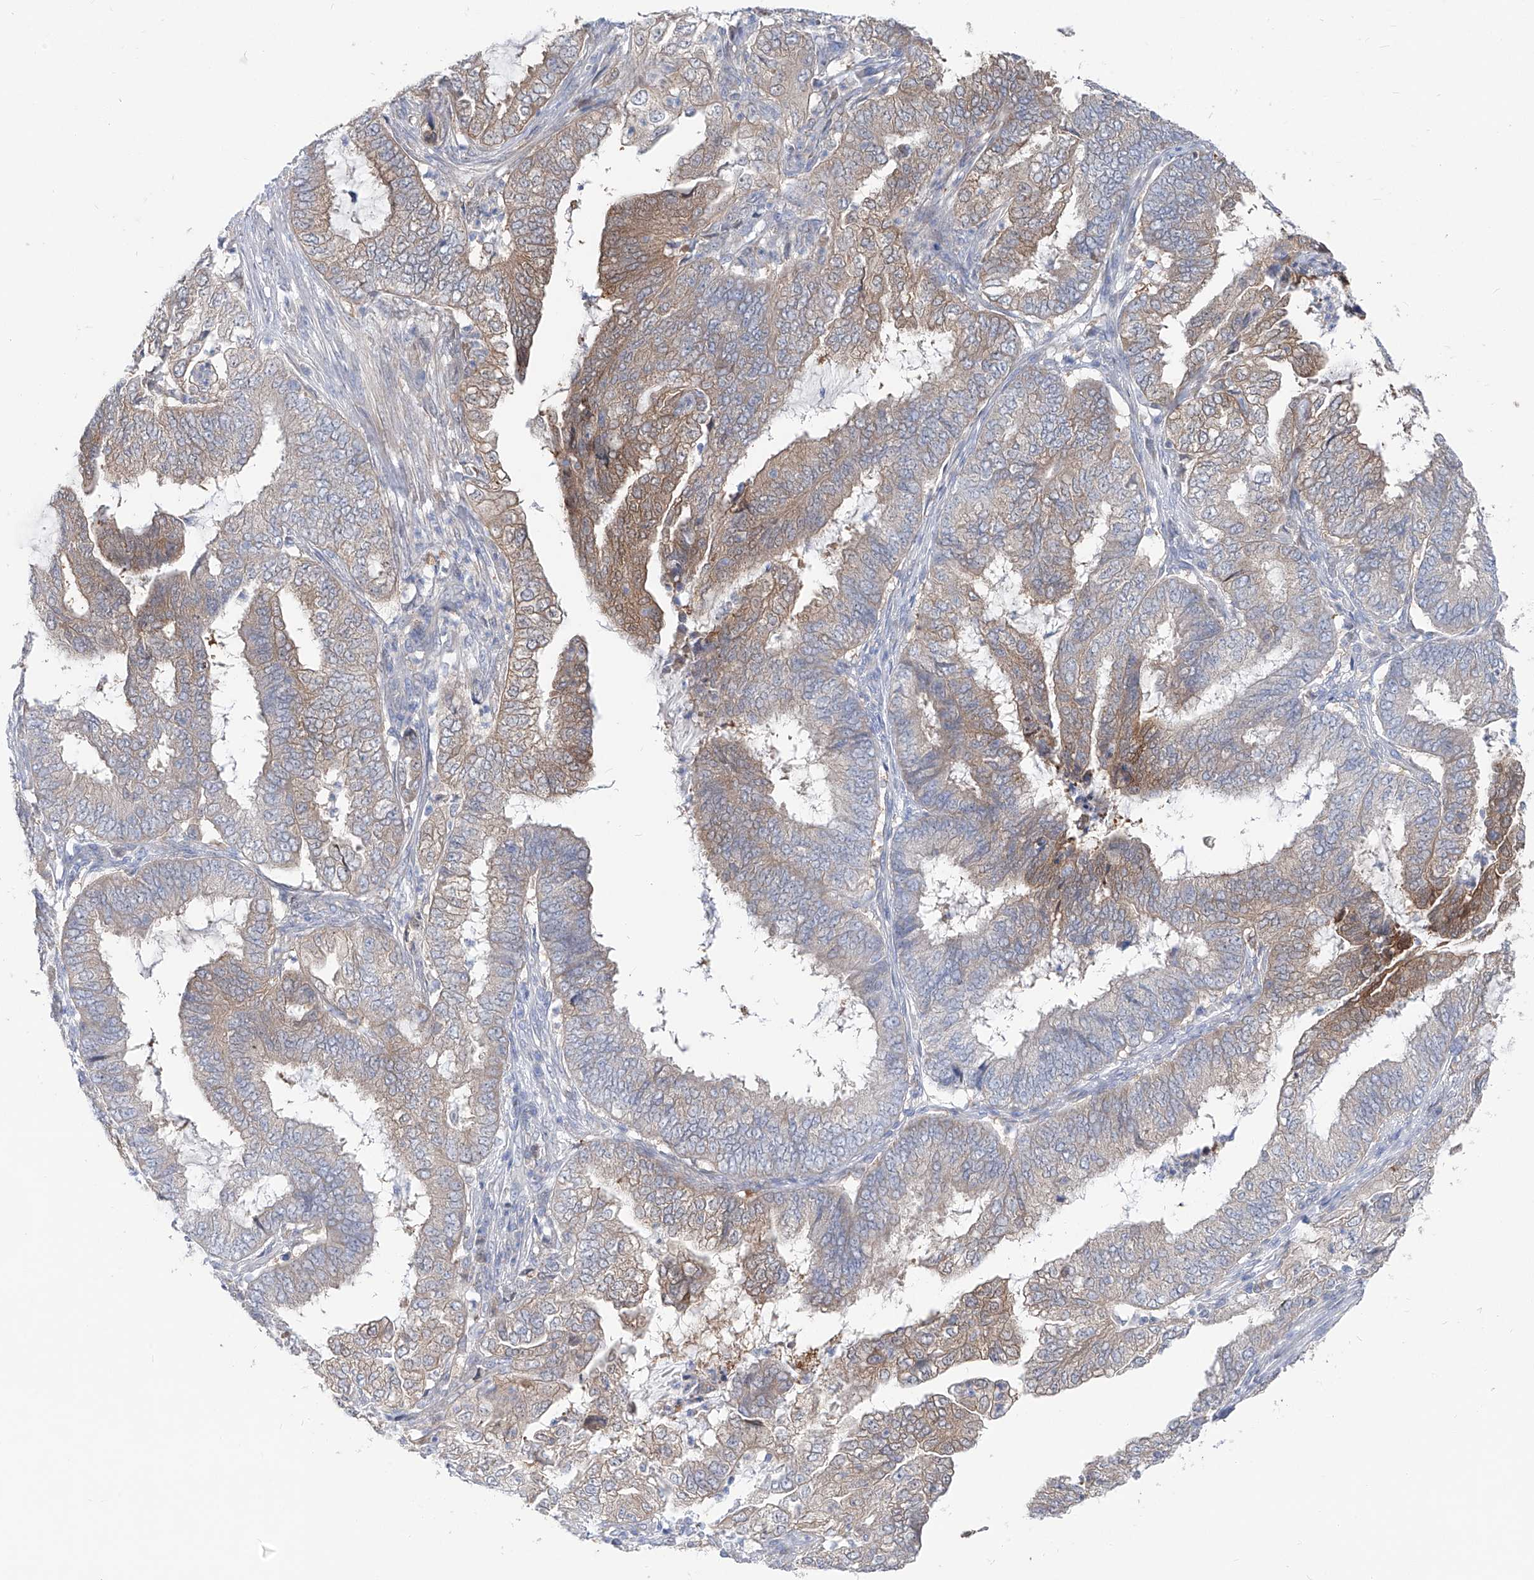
{"staining": {"intensity": "moderate", "quantity": "<25%", "location": "cytoplasmic/membranous"}, "tissue": "endometrial cancer", "cell_type": "Tumor cells", "image_type": "cancer", "snomed": [{"axis": "morphology", "description": "Adenocarcinoma, NOS"}, {"axis": "topography", "description": "Endometrium"}], "caption": "This is an image of IHC staining of adenocarcinoma (endometrial), which shows moderate staining in the cytoplasmic/membranous of tumor cells.", "gene": "UFL1", "patient": {"sex": "female", "age": 51}}